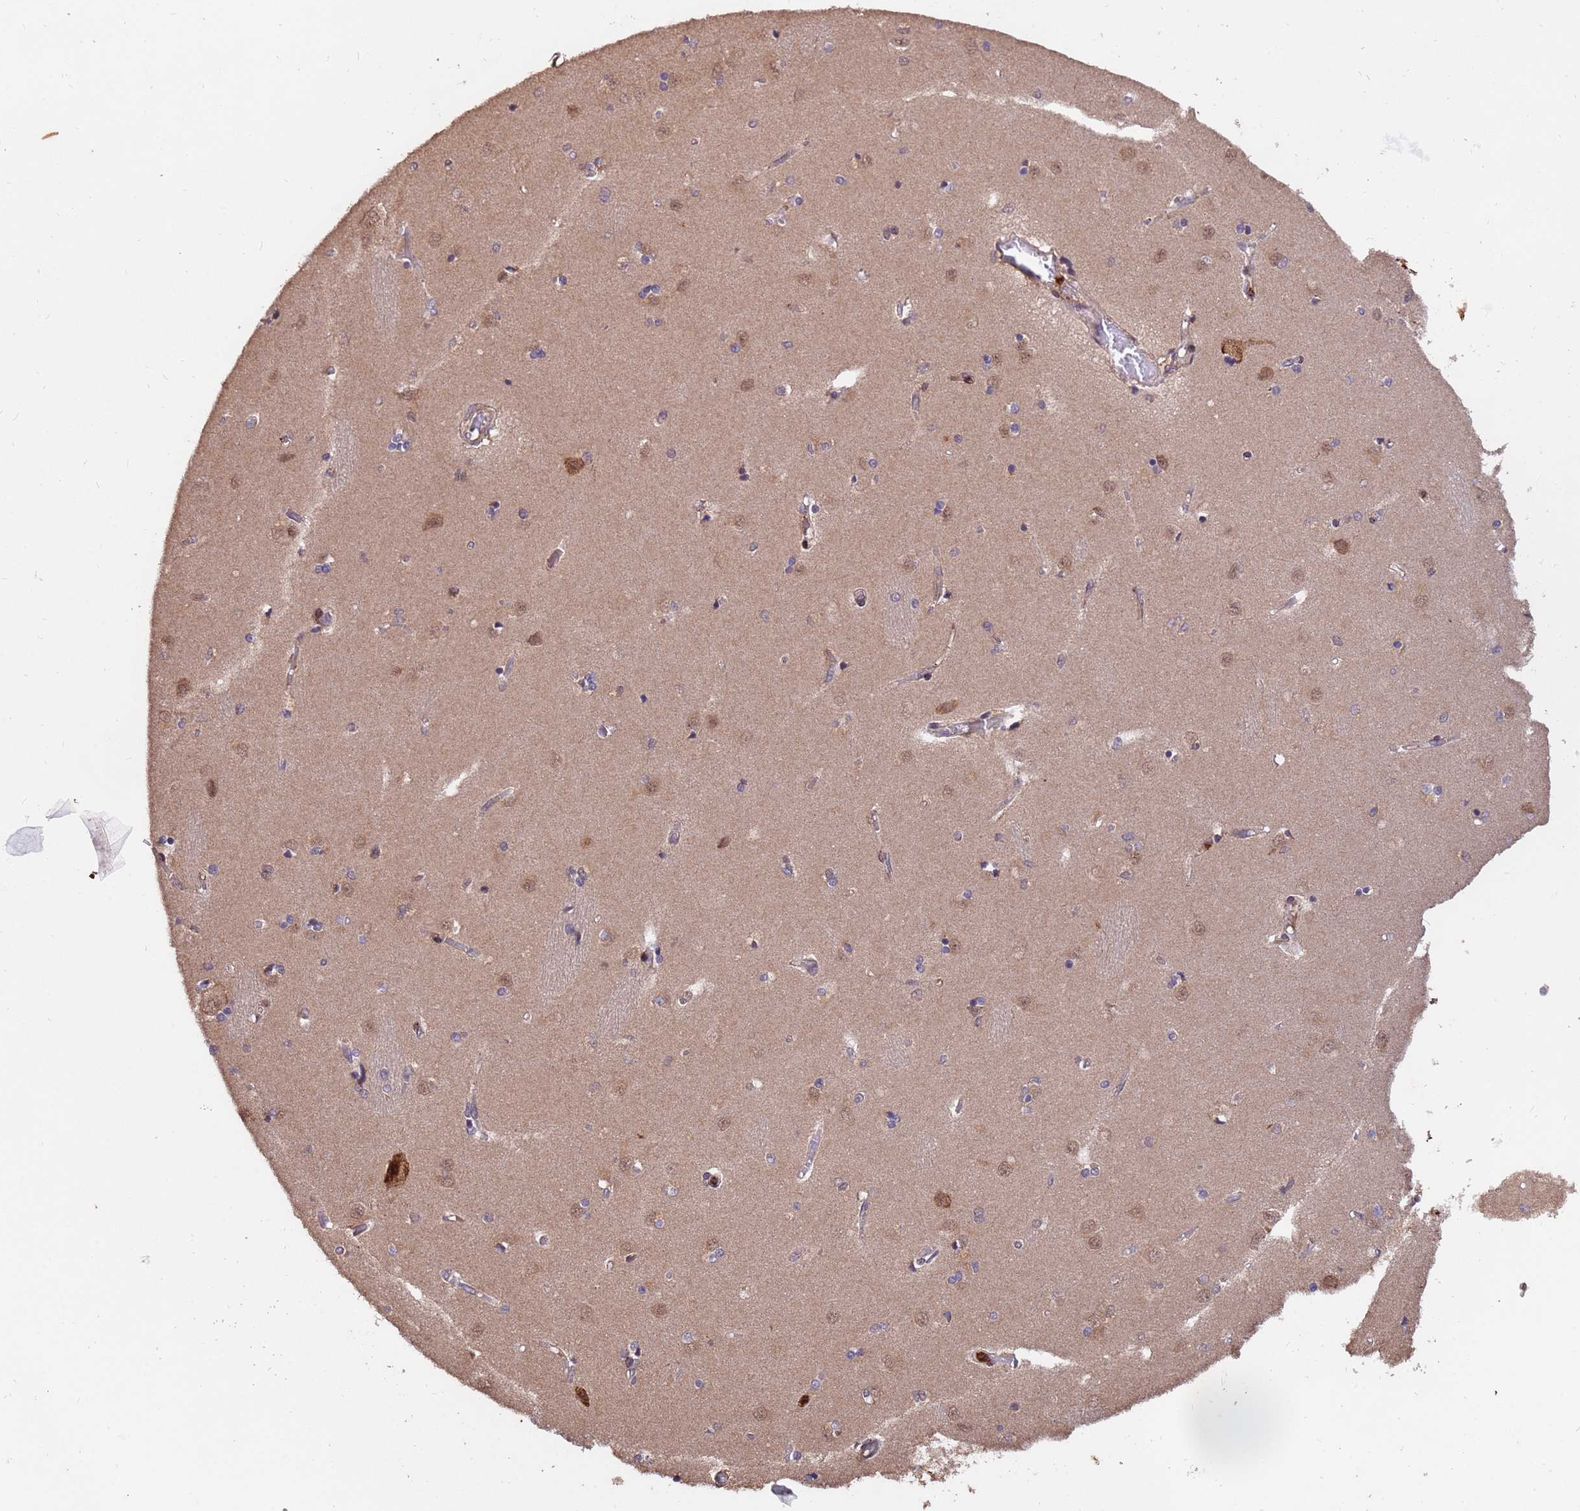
{"staining": {"intensity": "moderate", "quantity": "<25%", "location": "cytoplasmic/membranous"}, "tissue": "caudate", "cell_type": "Glial cells", "image_type": "normal", "snomed": [{"axis": "morphology", "description": "Normal tissue, NOS"}, {"axis": "topography", "description": "Lateral ventricle wall"}], "caption": "Unremarkable caudate exhibits moderate cytoplasmic/membranous staining in approximately <25% of glial cells, visualized by immunohistochemistry.", "gene": "ZNF619", "patient": {"sex": "male", "age": 37}}